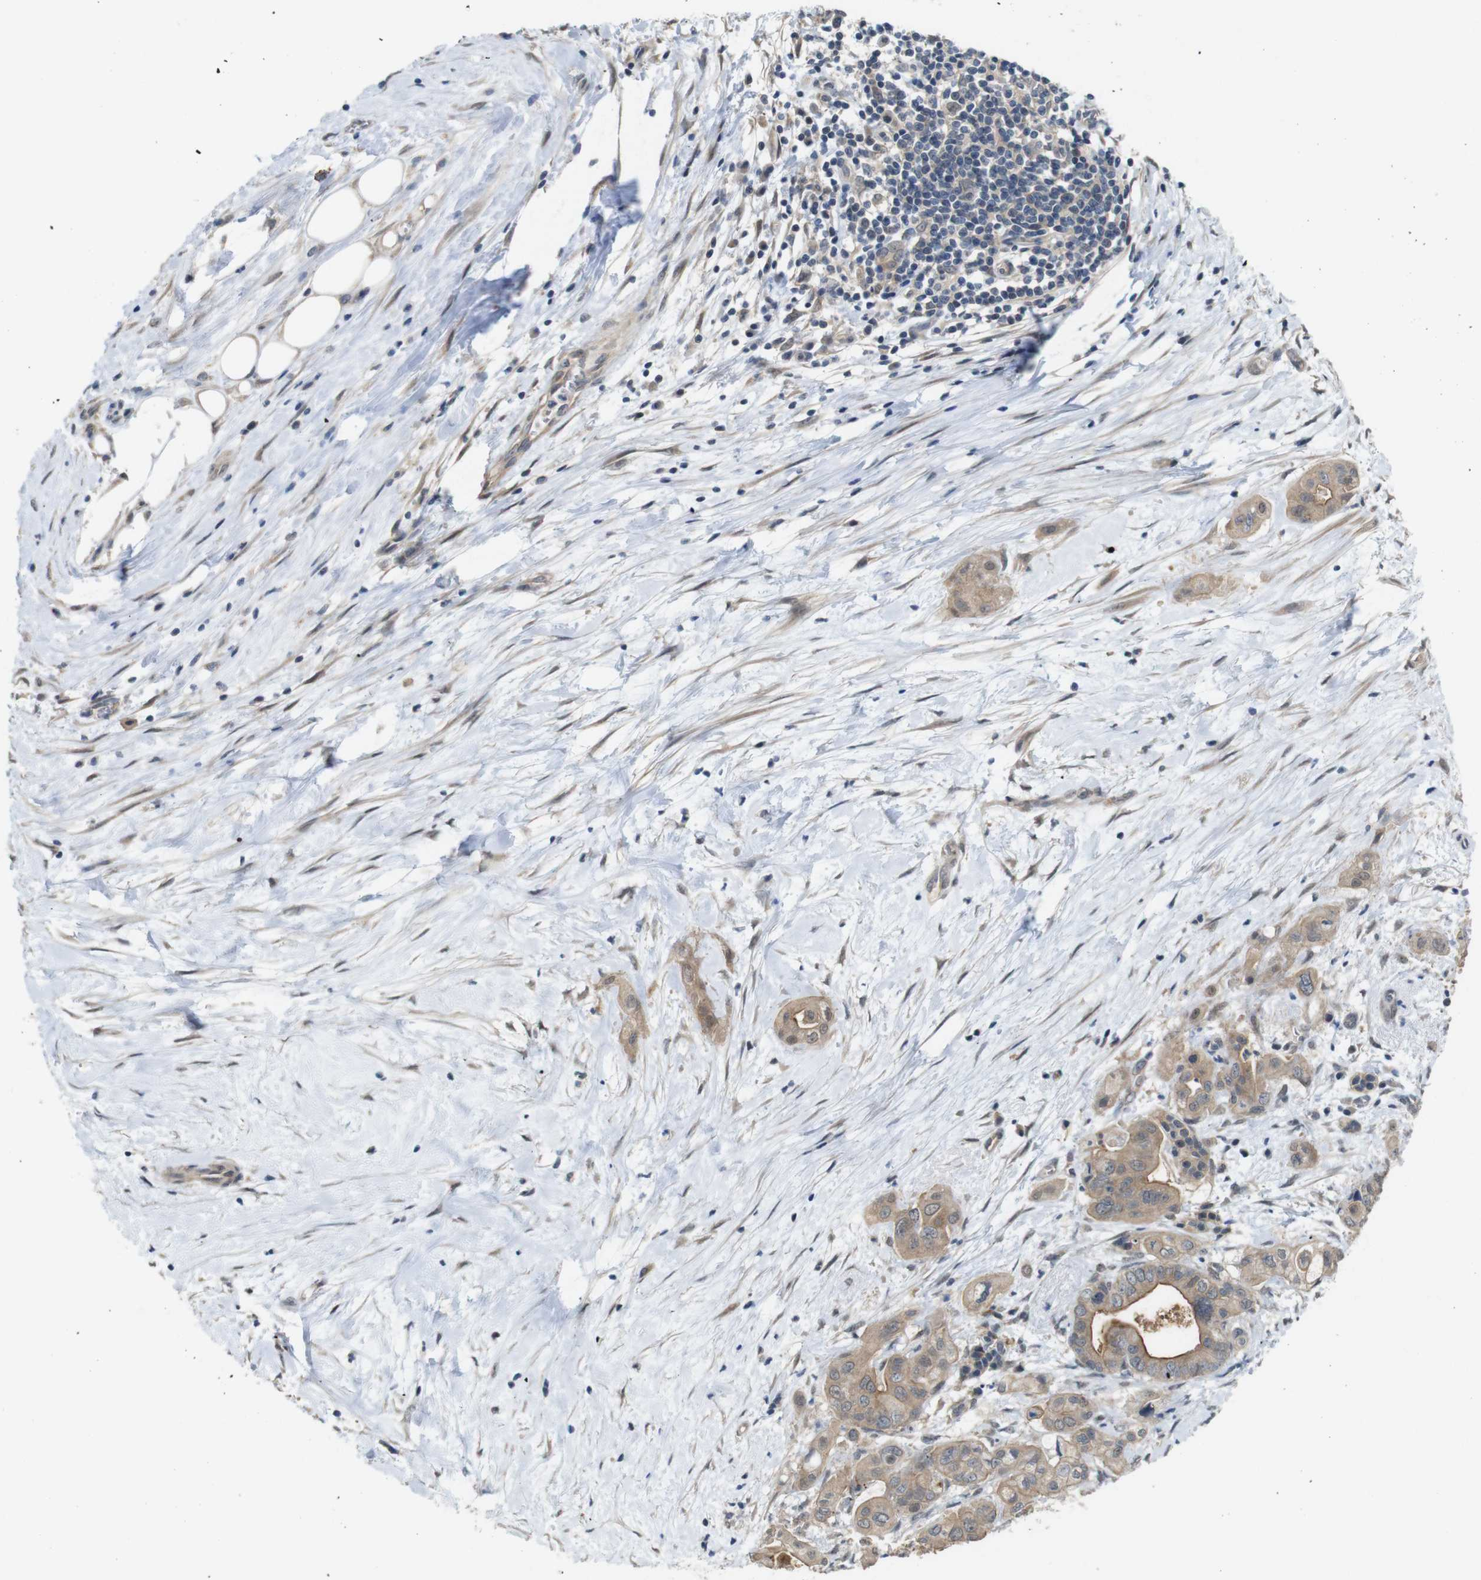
{"staining": {"intensity": "moderate", "quantity": ">75%", "location": "cytoplasmic/membranous"}, "tissue": "pancreatic cancer", "cell_type": "Tumor cells", "image_type": "cancer", "snomed": [{"axis": "morphology", "description": "Adenocarcinoma, NOS"}, {"axis": "topography", "description": "Pancreas"}], "caption": "An image showing moderate cytoplasmic/membranous positivity in about >75% of tumor cells in pancreatic adenocarcinoma, as visualized by brown immunohistochemical staining.", "gene": "CDC34", "patient": {"sex": "female", "age": 75}}